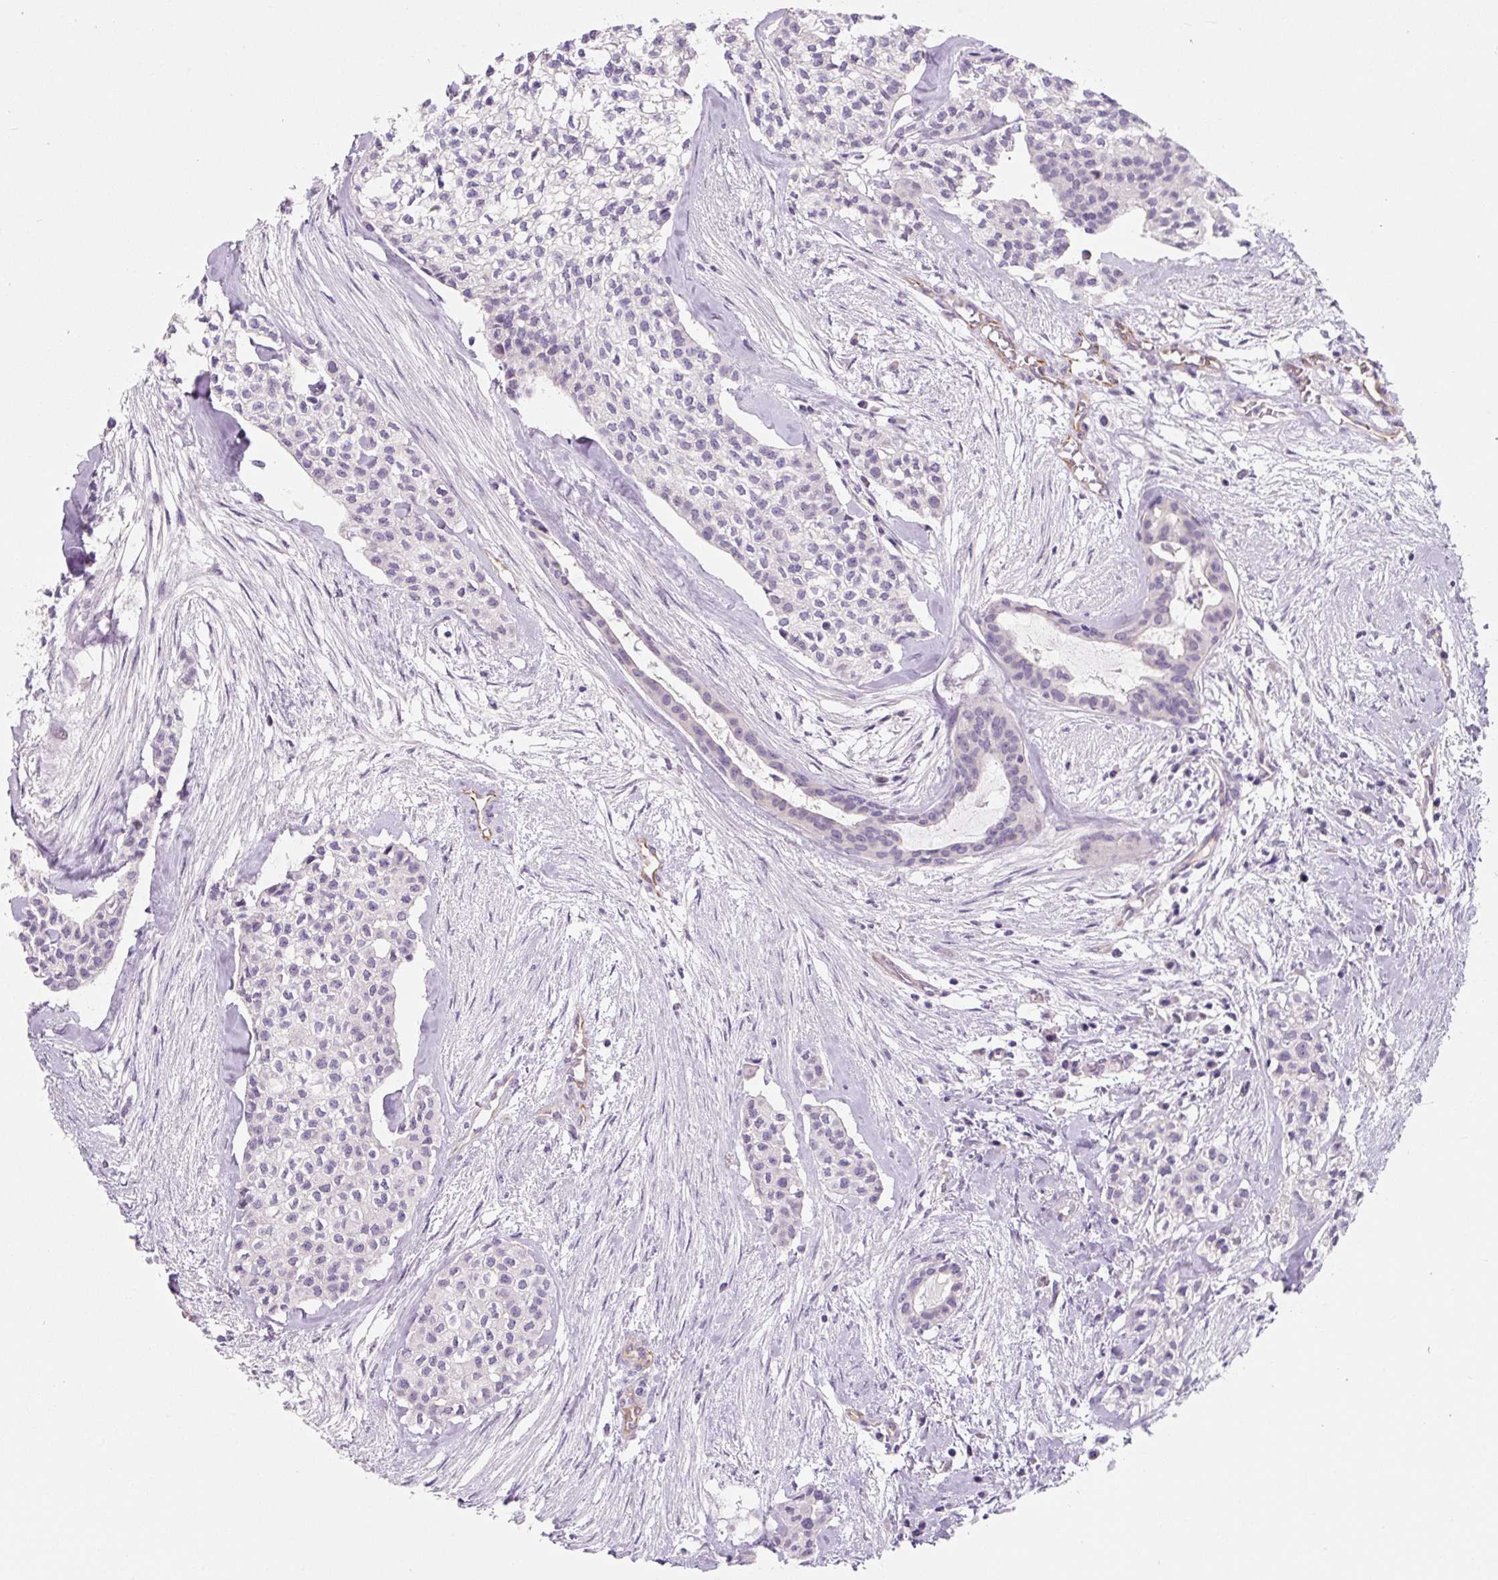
{"staining": {"intensity": "negative", "quantity": "none", "location": "none"}, "tissue": "head and neck cancer", "cell_type": "Tumor cells", "image_type": "cancer", "snomed": [{"axis": "morphology", "description": "Adenocarcinoma, NOS"}, {"axis": "topography", "description": "Head-Neck"}], "caption": "A micrograph of head and neck adenocarcinoma stained for a protein reveals no brown staining in tumor cells.", "gene": "CCL25", "patient": {"sex": "male", "age": 81}}